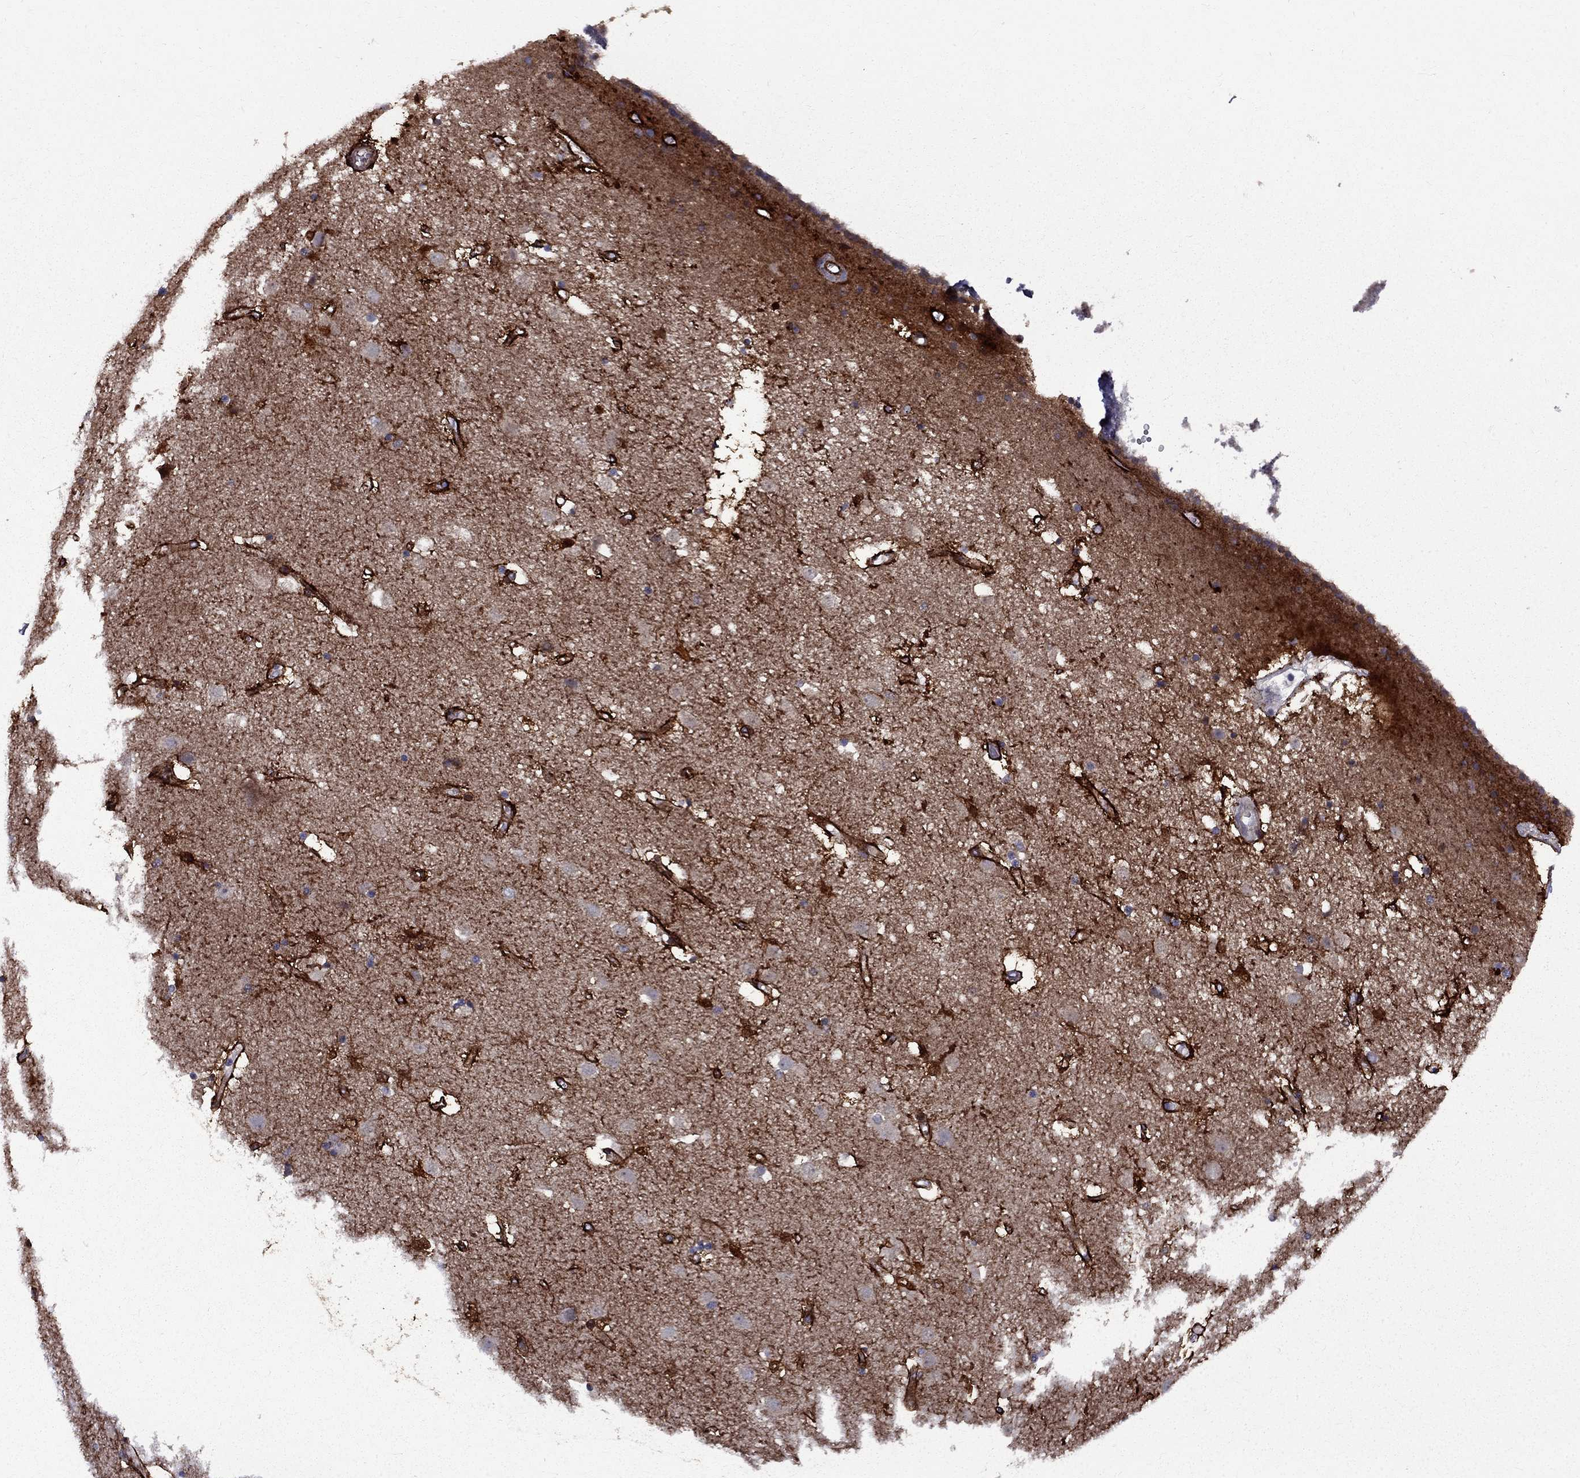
{"staining": {"intensity": "strong", "quantity": "25%-75%", "location": "cytoplasmic/membranous,nuclear"}, "tissue": "caudate", "cell_type": "Glial cells", "image_type": "normal", "snomed": [{"axis": "morphology", "description": "Normal tissue, NOS"}, {"axis": "topography", "description": "Lateral ventricle wall"}], "caption": "Protein staining of unremarkable caudate exhibits strong cytoplasmic/membranous,nuclear positivity in about 25%-75% of glial cells.", "gene": "SNTA1", "patient": {"sex": "female", "age": 71}}